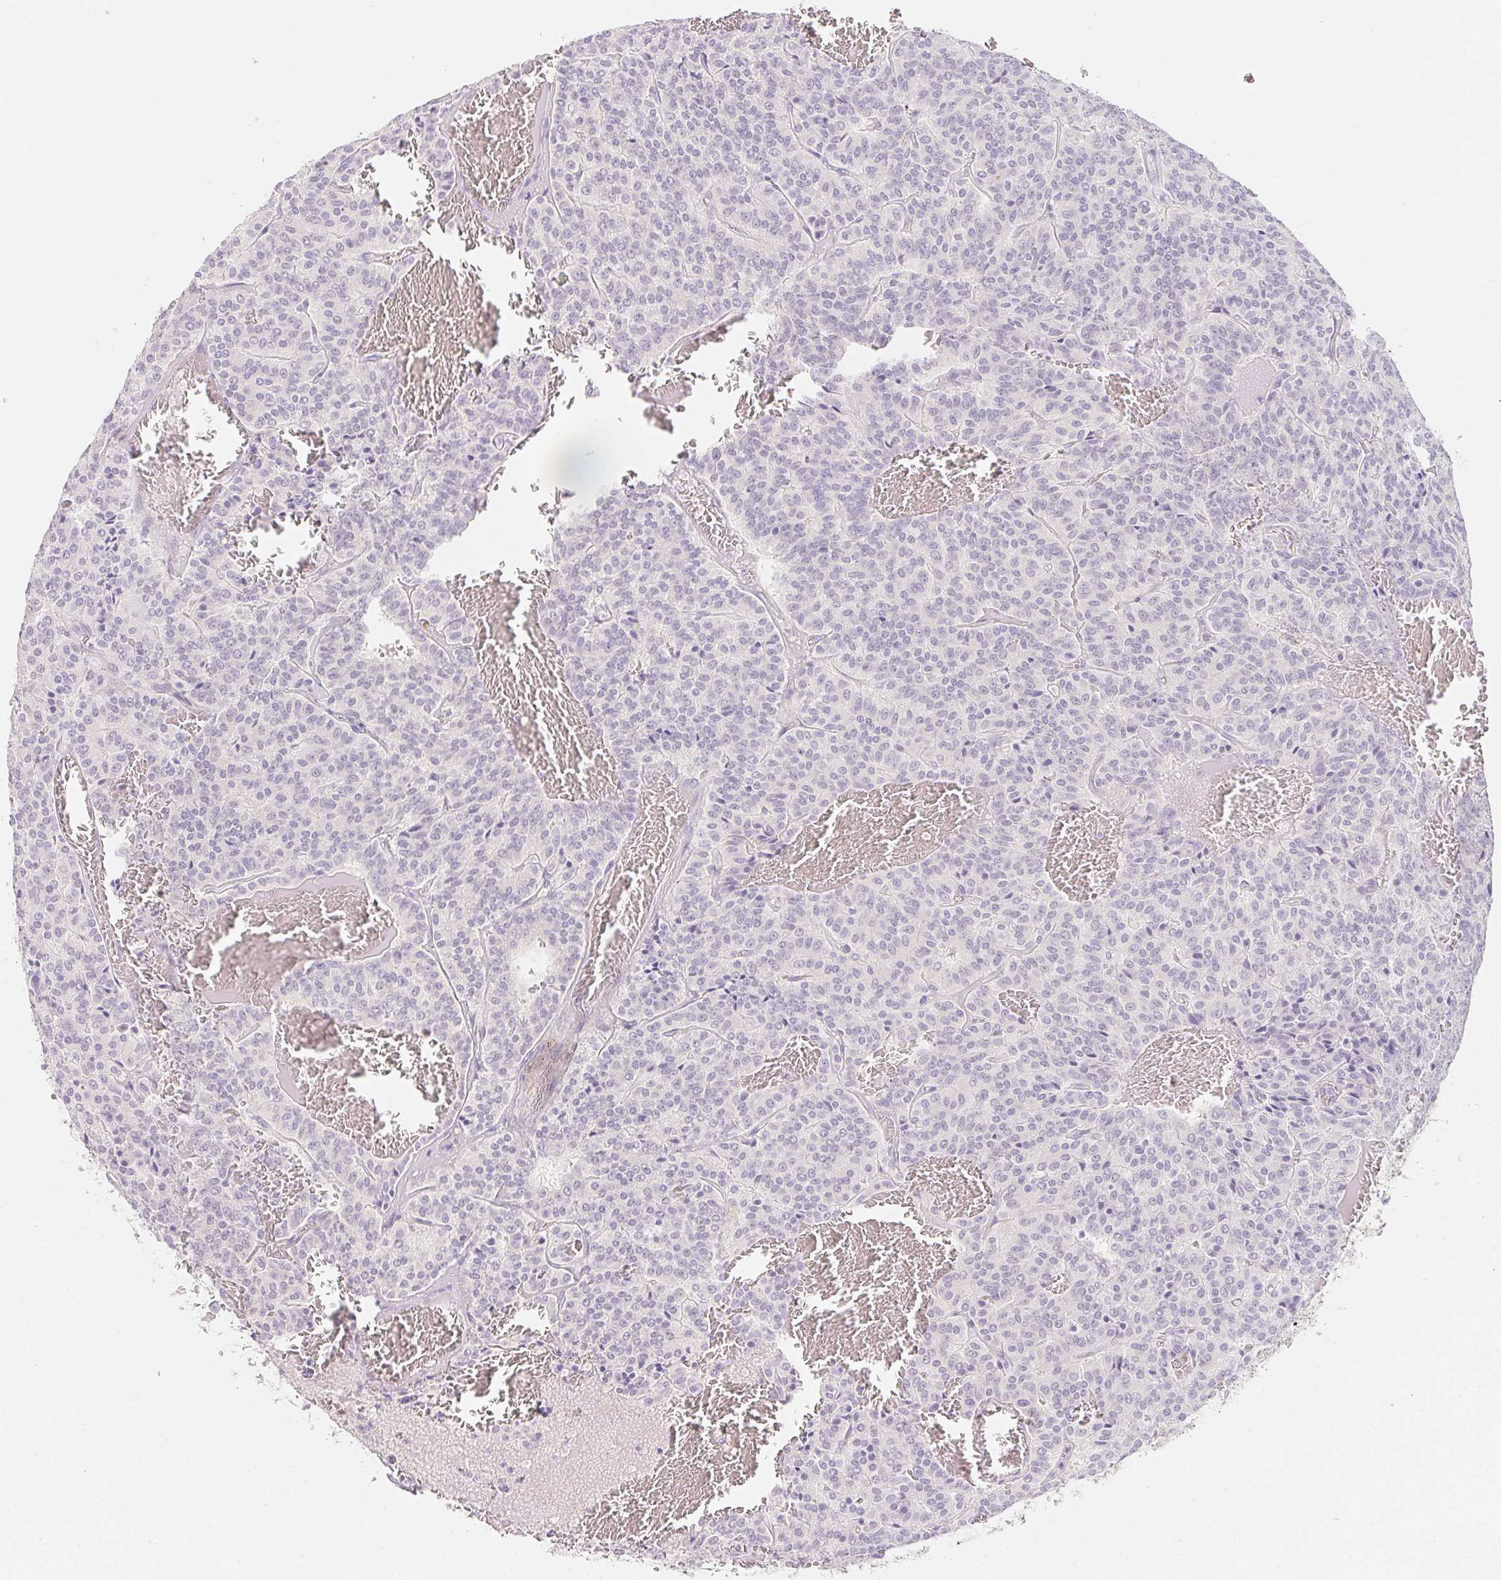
{"staining": {"intensity": "negative", "quantity": "none", "location": "none"}, "tissue": "carcinoid", "cell_type": "Tumor cells", "image_type": "cancer", "snomed": [{"axis": "morphology", "description": "Carcinoid, malignant, NOS"}, {"axis": "topography", "description": "Lung"}], "caption": "Tumor cells show no significant expression in carcinoid (malignant).", "gene": "MYL4", "patient": {"sex": "male", "age": 70}}